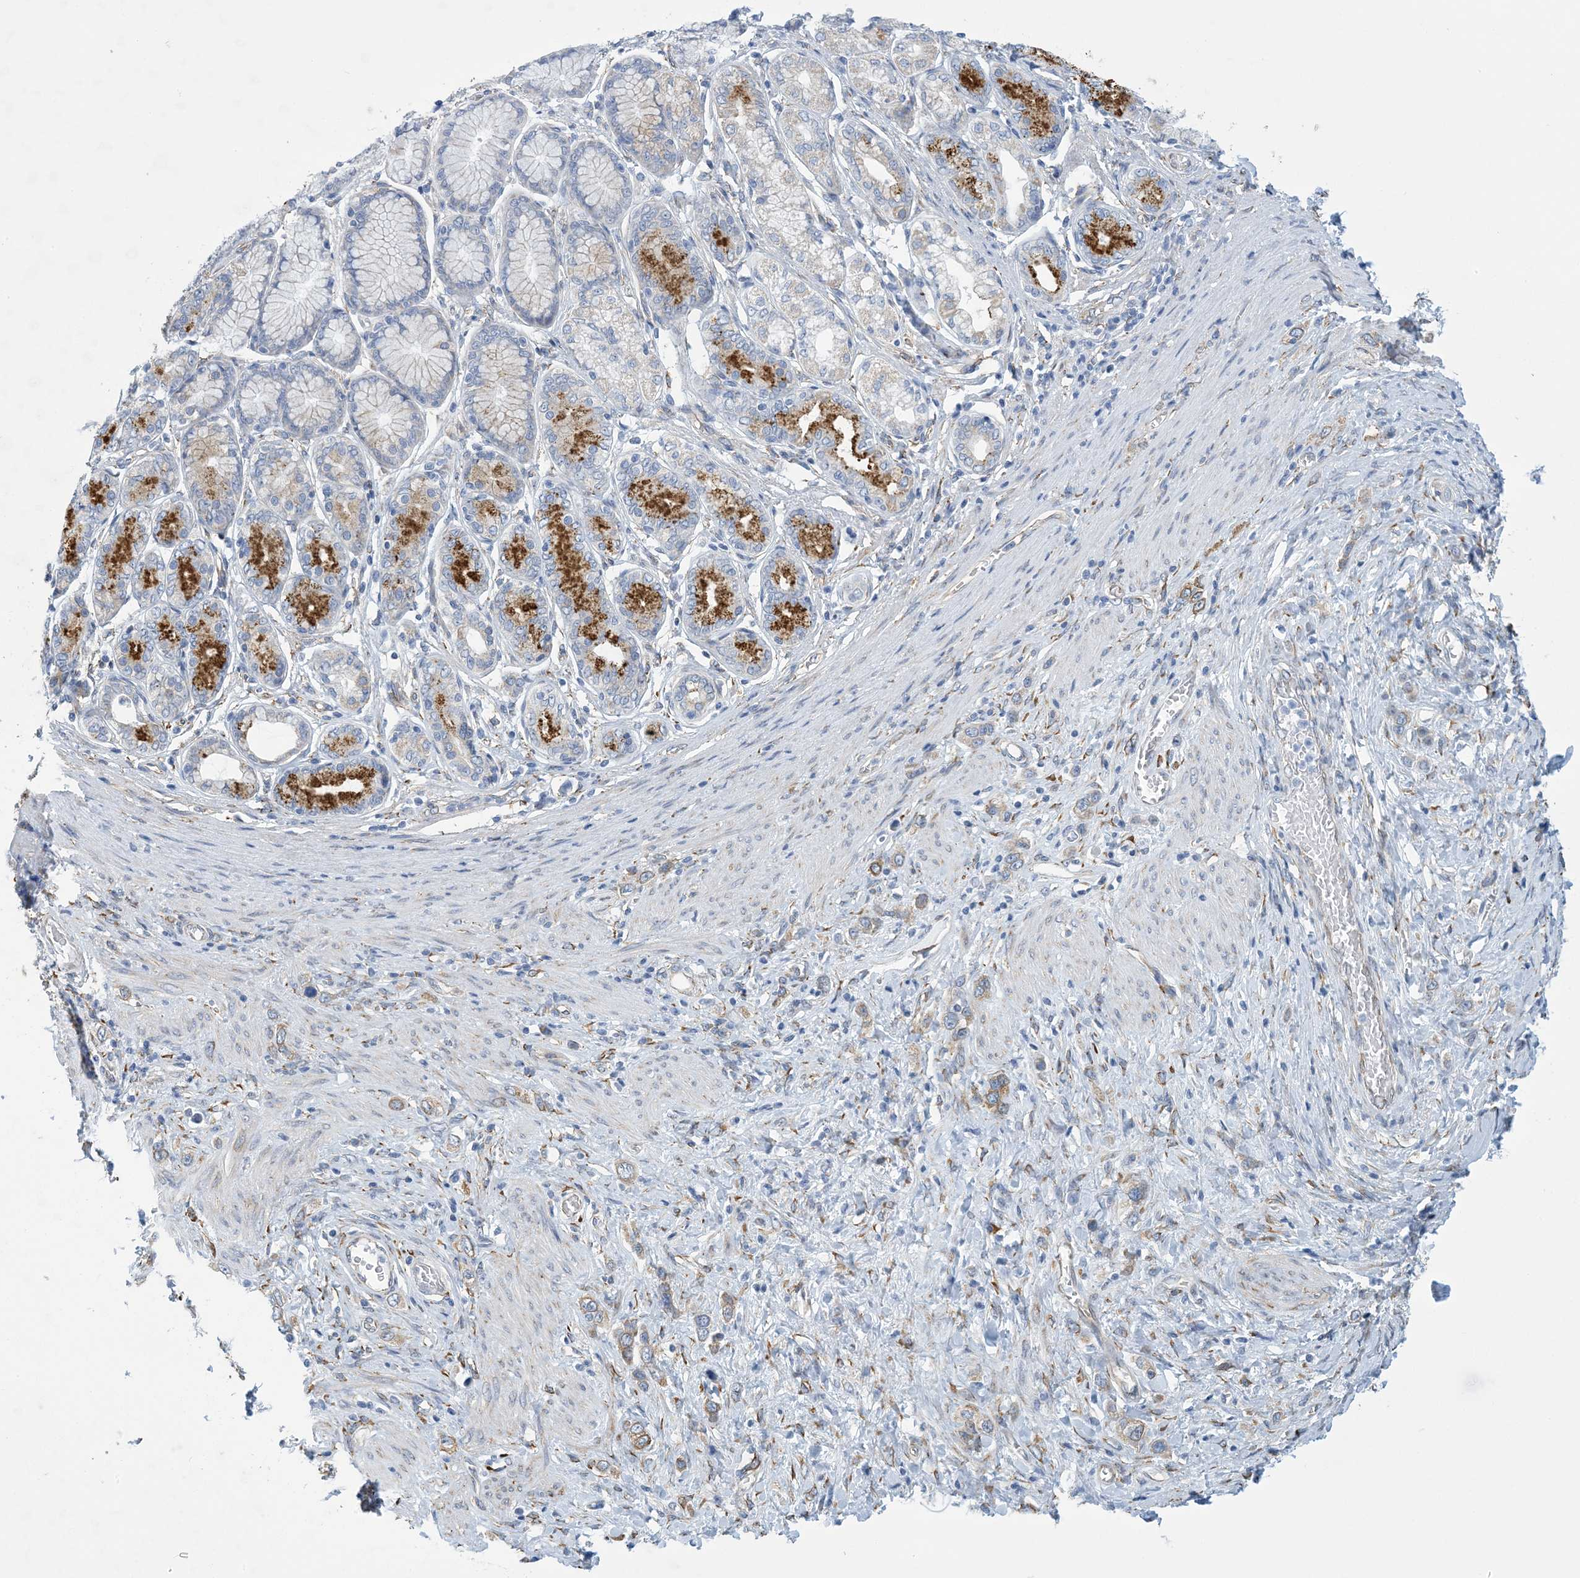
{"staining": {"intensity": "weak", "quantity": "25%-75%", "location": "cytoplasmic/membranous"}, "tissue": "stomach cancer", "cell_type": "Tumor cells", "image_type": "cancer", "snomed": [{"axis": "morphology", "description": "Normal tissue, NOS"}, {"axis": "morphology", "description": "Adenocarcinoma, NOS"}, {"axis": "topography", "description": "Stomach, upper"}, {"axis": "topography", "description": "Stomach"}], "caption": "Protein expression by immunohistochemistry (IHC) demonstrates weak cytoplasmic/membranous positivity in about 25%-75% of tumor cells in stomach cancer.", "gene": "CCDC14", "patient": {"sex": "female", "age": 65}}